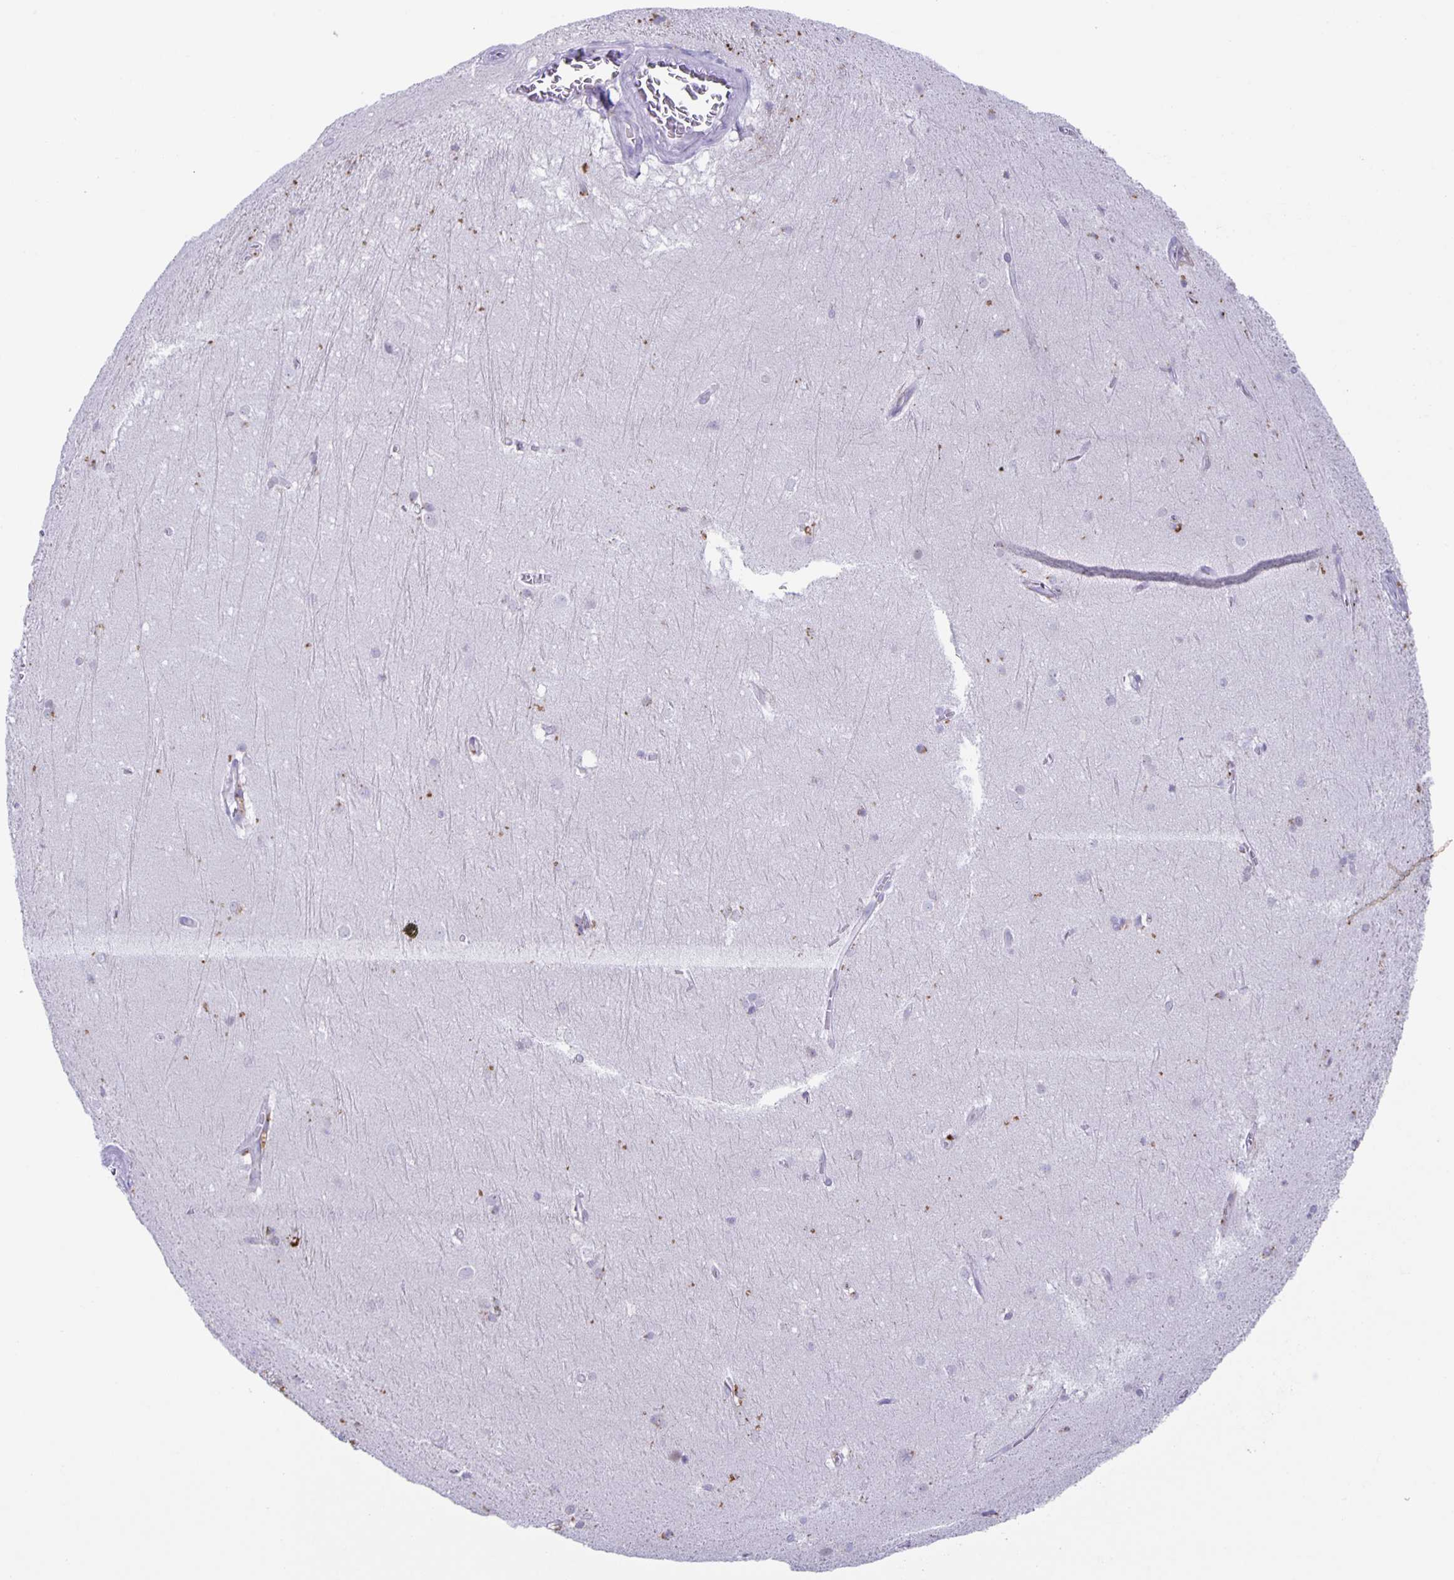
{"staining": {"intensity": "negative", "quantity": "none", "location": "none"}, "tissue": "hippocampus", "cell_type": "Glial cells", "image_type": "normal", "snomed": [{"axis": "morphology", "description": "Normal tissue, NOS"}, {"axis": "topography", "description": "Cerebral cortex"}, {"axis": "topography", "description": "Hippocampus"}], "caption": "The image reveals no significant staining in glial cells of hippocampus. (IHC, brightfield microscopy, high magnification).", "gene": "LIPA", "patient": {"sex": "female", "age": 19}}